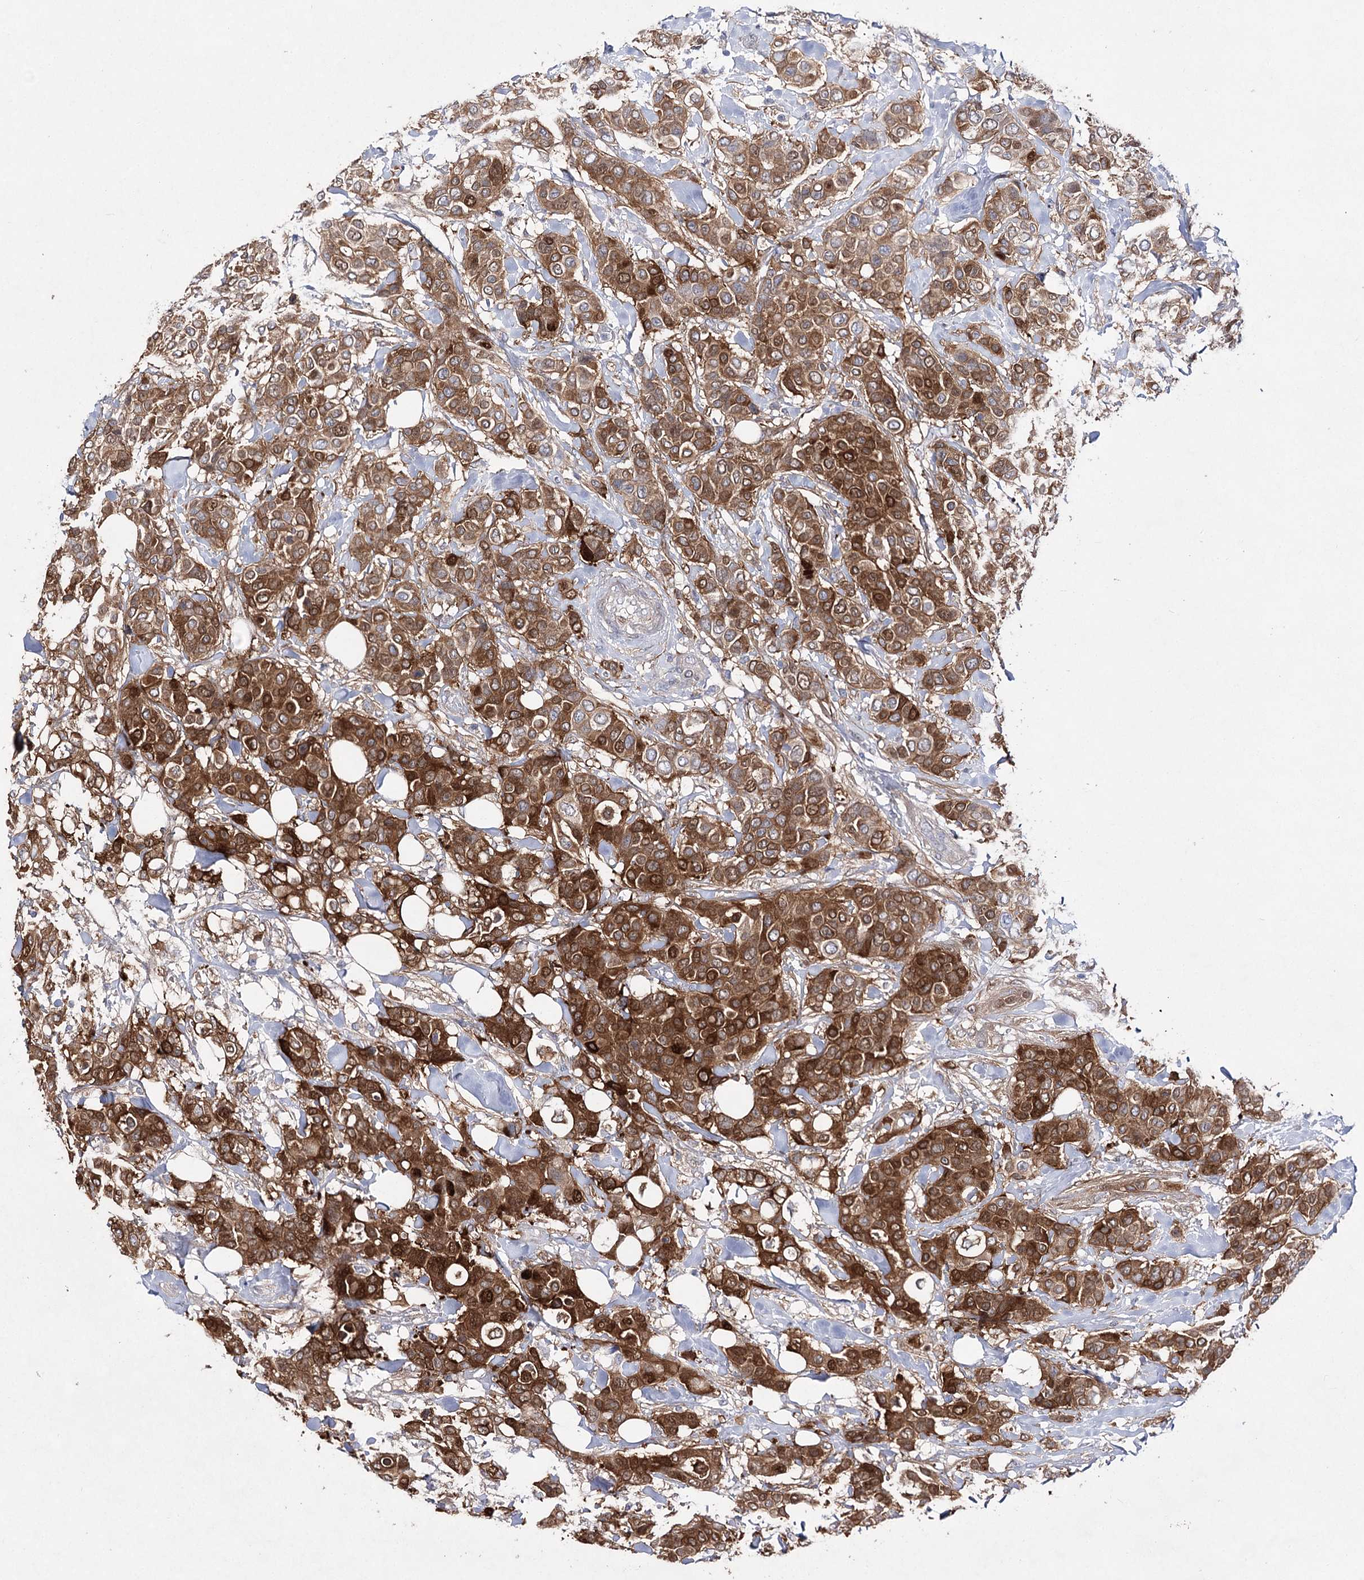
{"staining": {"intensity": "strong", "quantity": ">75%", "location": "cytoplasmic/membranous"}, "tissue": "breast cancer", "cell_type": "Tumor cells", "image_type": "cancer", "snomed": [{"axis": "morphology", "description": "Lobular carcinoma"}, {"axis": "topography", "description": "Breast"}], "caption": "Brown immunohistochemical staining in lobular carcinoma (breast) exhibits strong cytoplasmic/membranous staining in about >75% of tumor cells. (IHC, brightfield microscopy, high magnification).", "gene": "UGDH", "patient": {"sex": "female", "age": 51}}